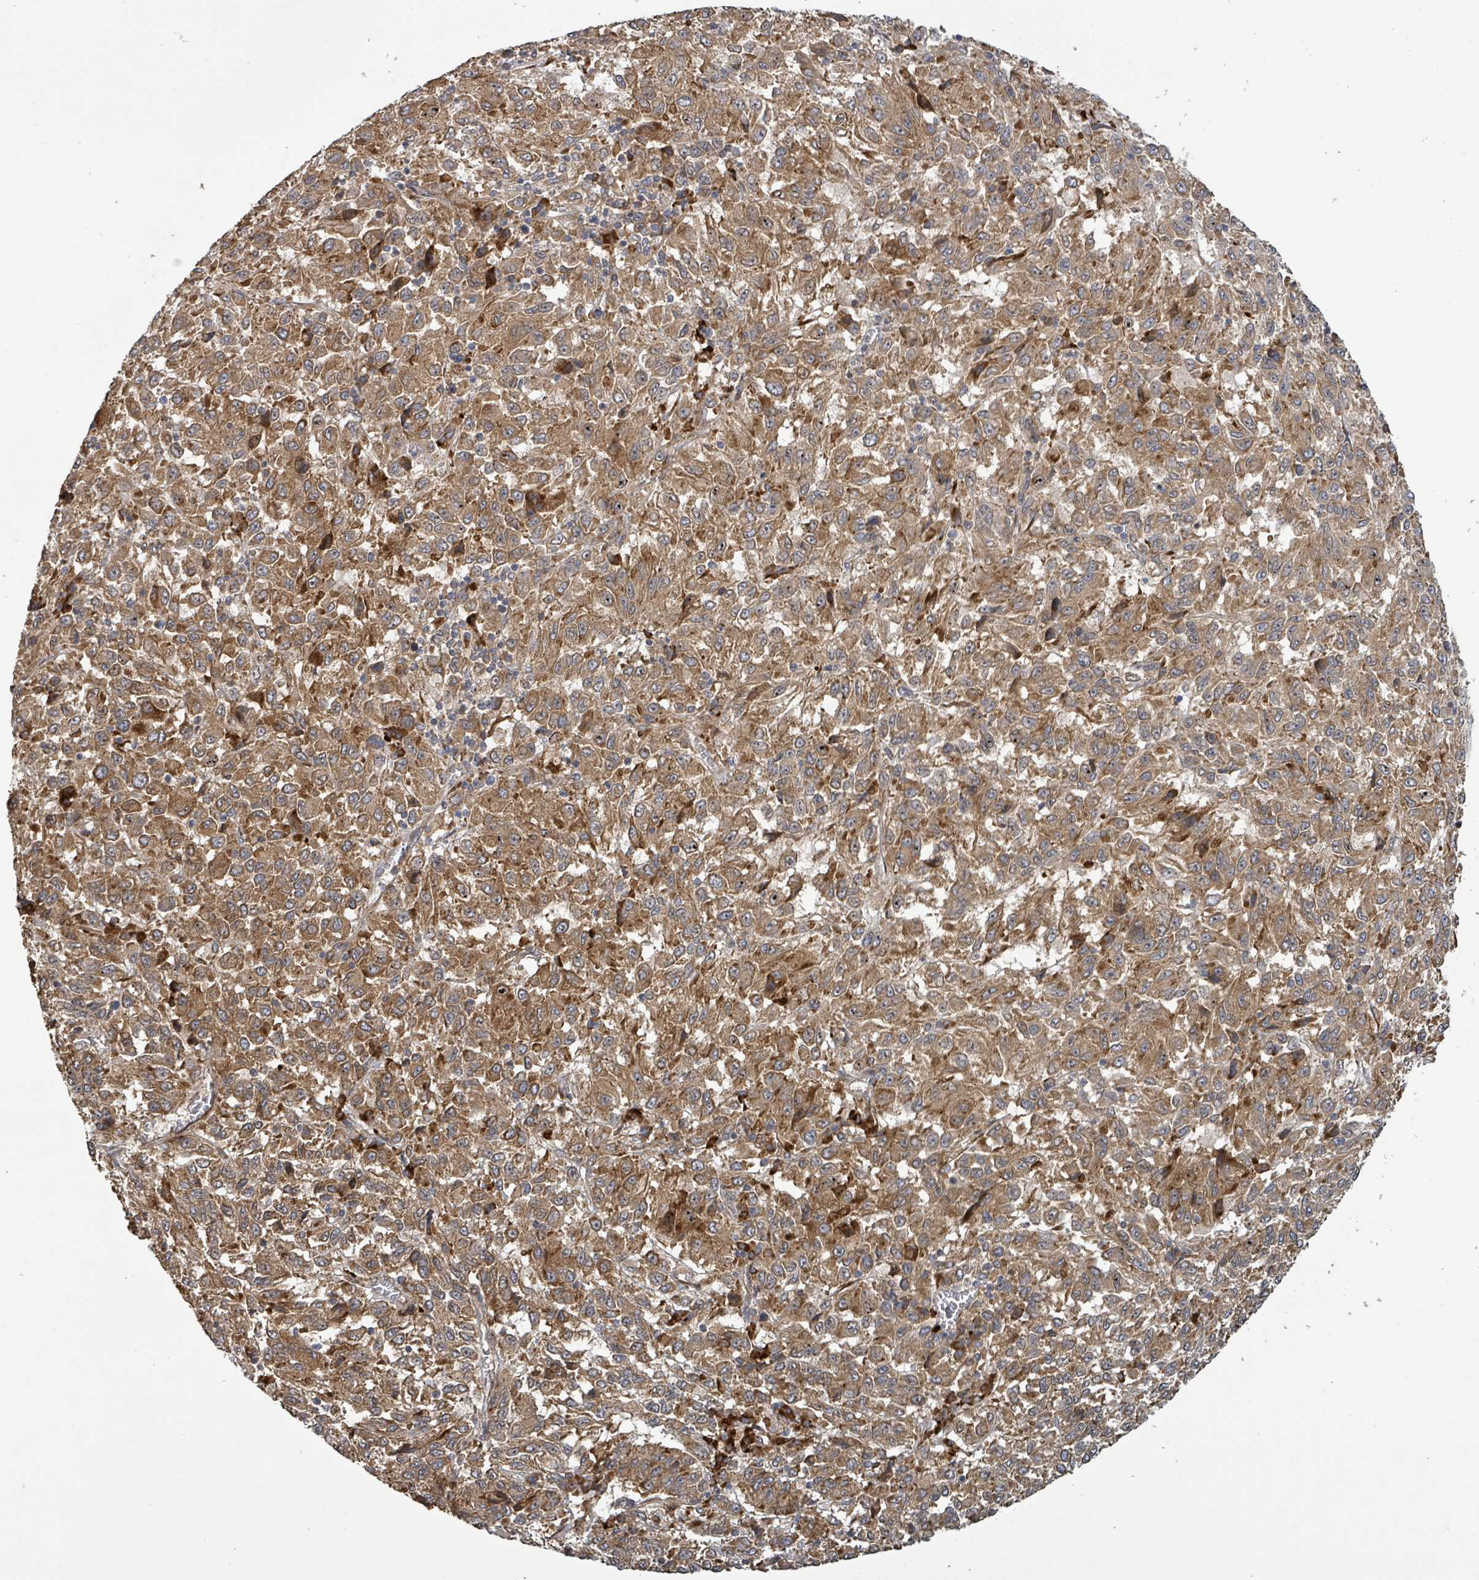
{"staining": {"intensity": "moderate", "quantity": ">75%", "location": "cytoplasmic/membranous"}, "tissue": "melanoma", "cell_type": "Tumor cells", "image_type": "cancer", "snomed": [{"axis": "morphology", "description": "Malignant melanoma, Metastatic site"}, {"axis": "topography", "description": "Lung"}], "caption": "Melanoma stained for a protein shows moderate cytoplasmic/membranous positivity in tumor cells. Nuclei are stained in blue.", "gene": "STARD4", "patient": {"sex": "male", "age": 64}}